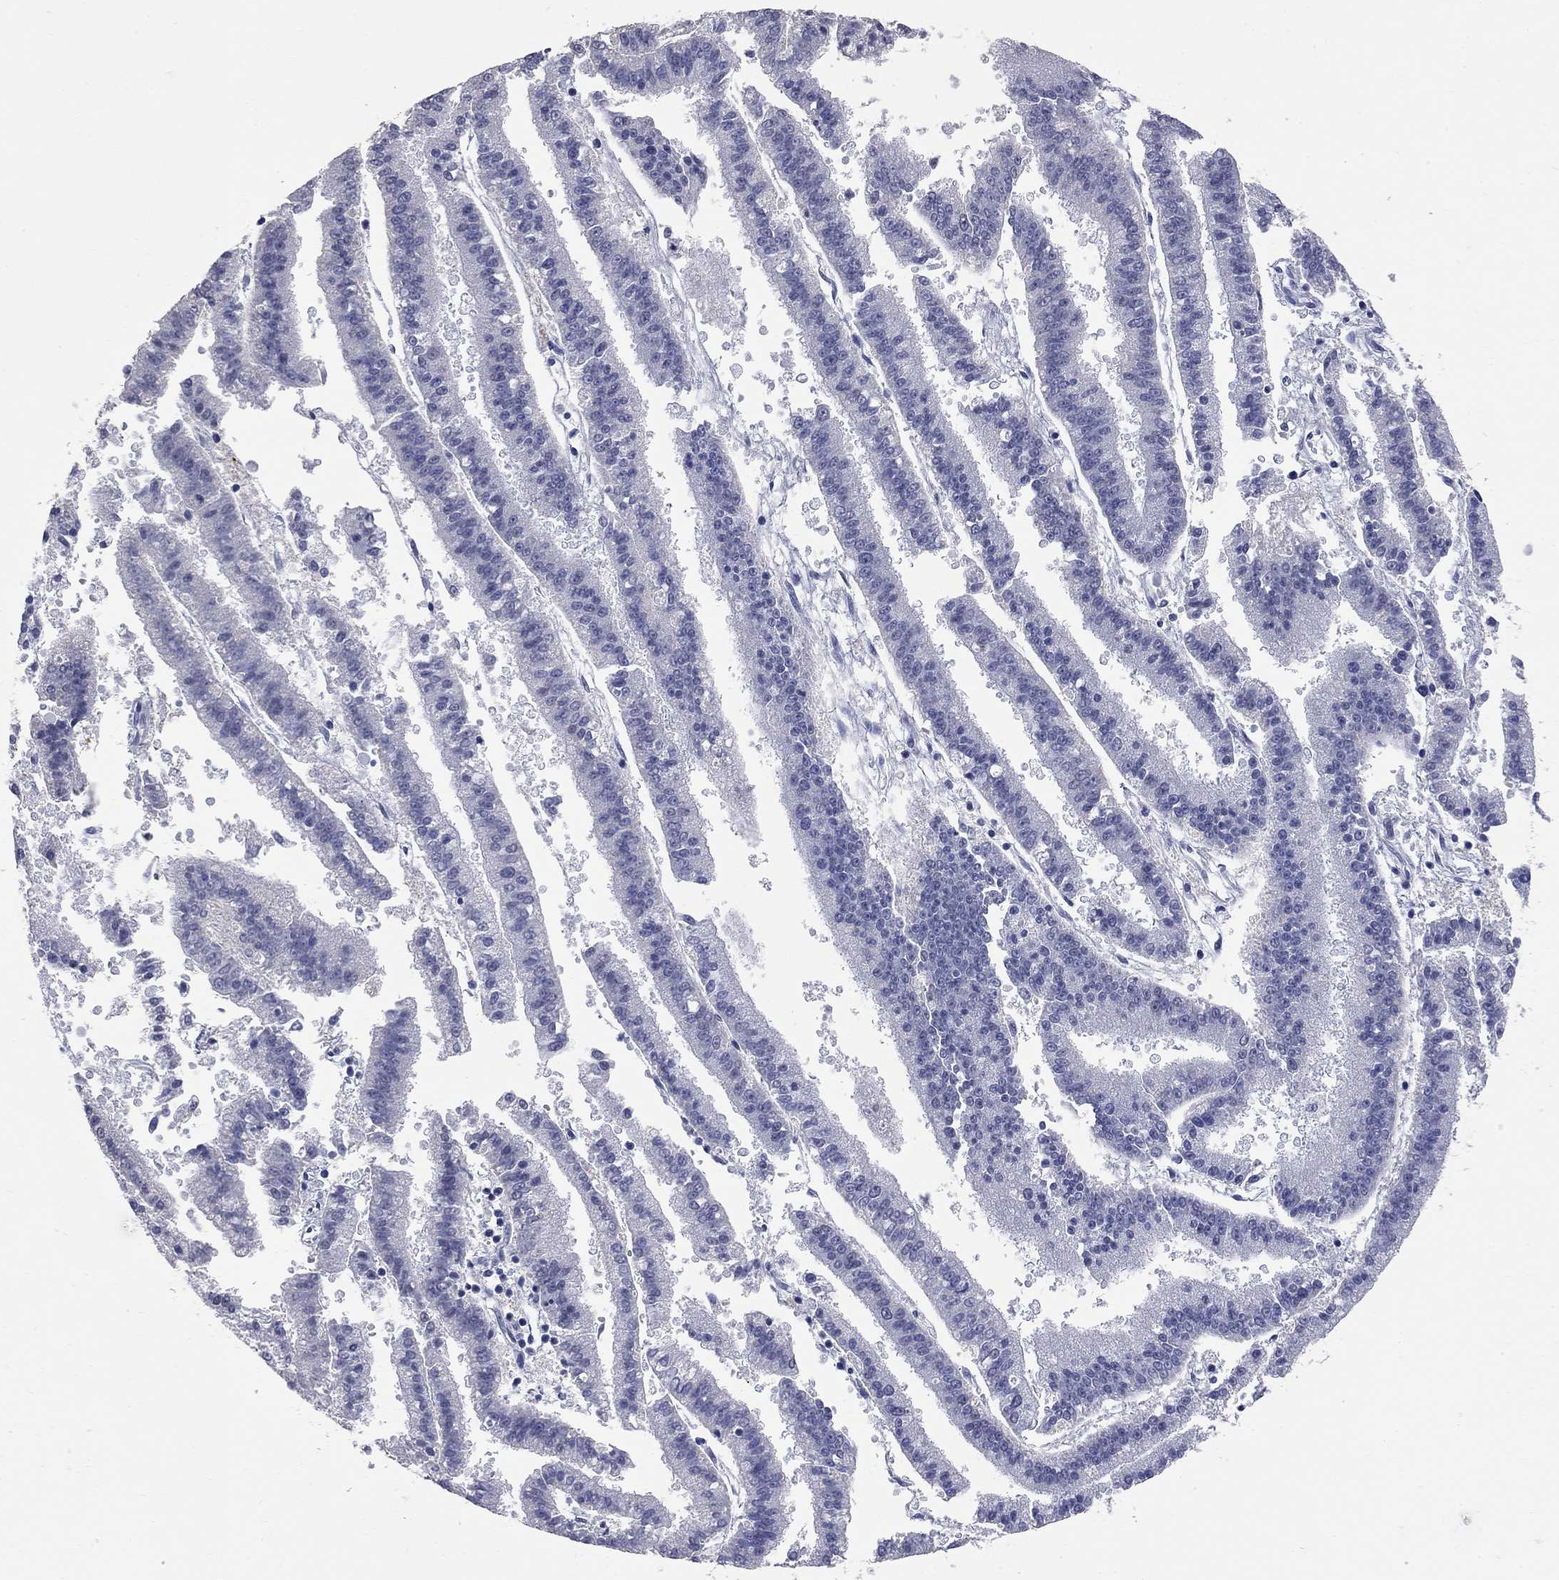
{"staining": {"intensity": "negative", "quantity": "none", "location": "none"}, "tissue": "endometrial cancer", "cell_type": "Tumor cells", "image_type": "cancer", "snomed": [{"axis": "morphology", "description": "Adenocarcinoma, NOS"}, {"axis": "topography", "description": "Endometrium"}], "caption": "High magnification brightfield microscopy of endometrial cancer (adenocarcinoma) stained with DAB (3,3'-diaminobenzidine) (brown) and counterstained with hematoxylin (blue): tumor cells show no significant staining. (DAB (3,3'-diaminobenzidine) IHC, high magnification).", "gene": "FAM221B", "patient": {"sex": "female", "age": 66}}